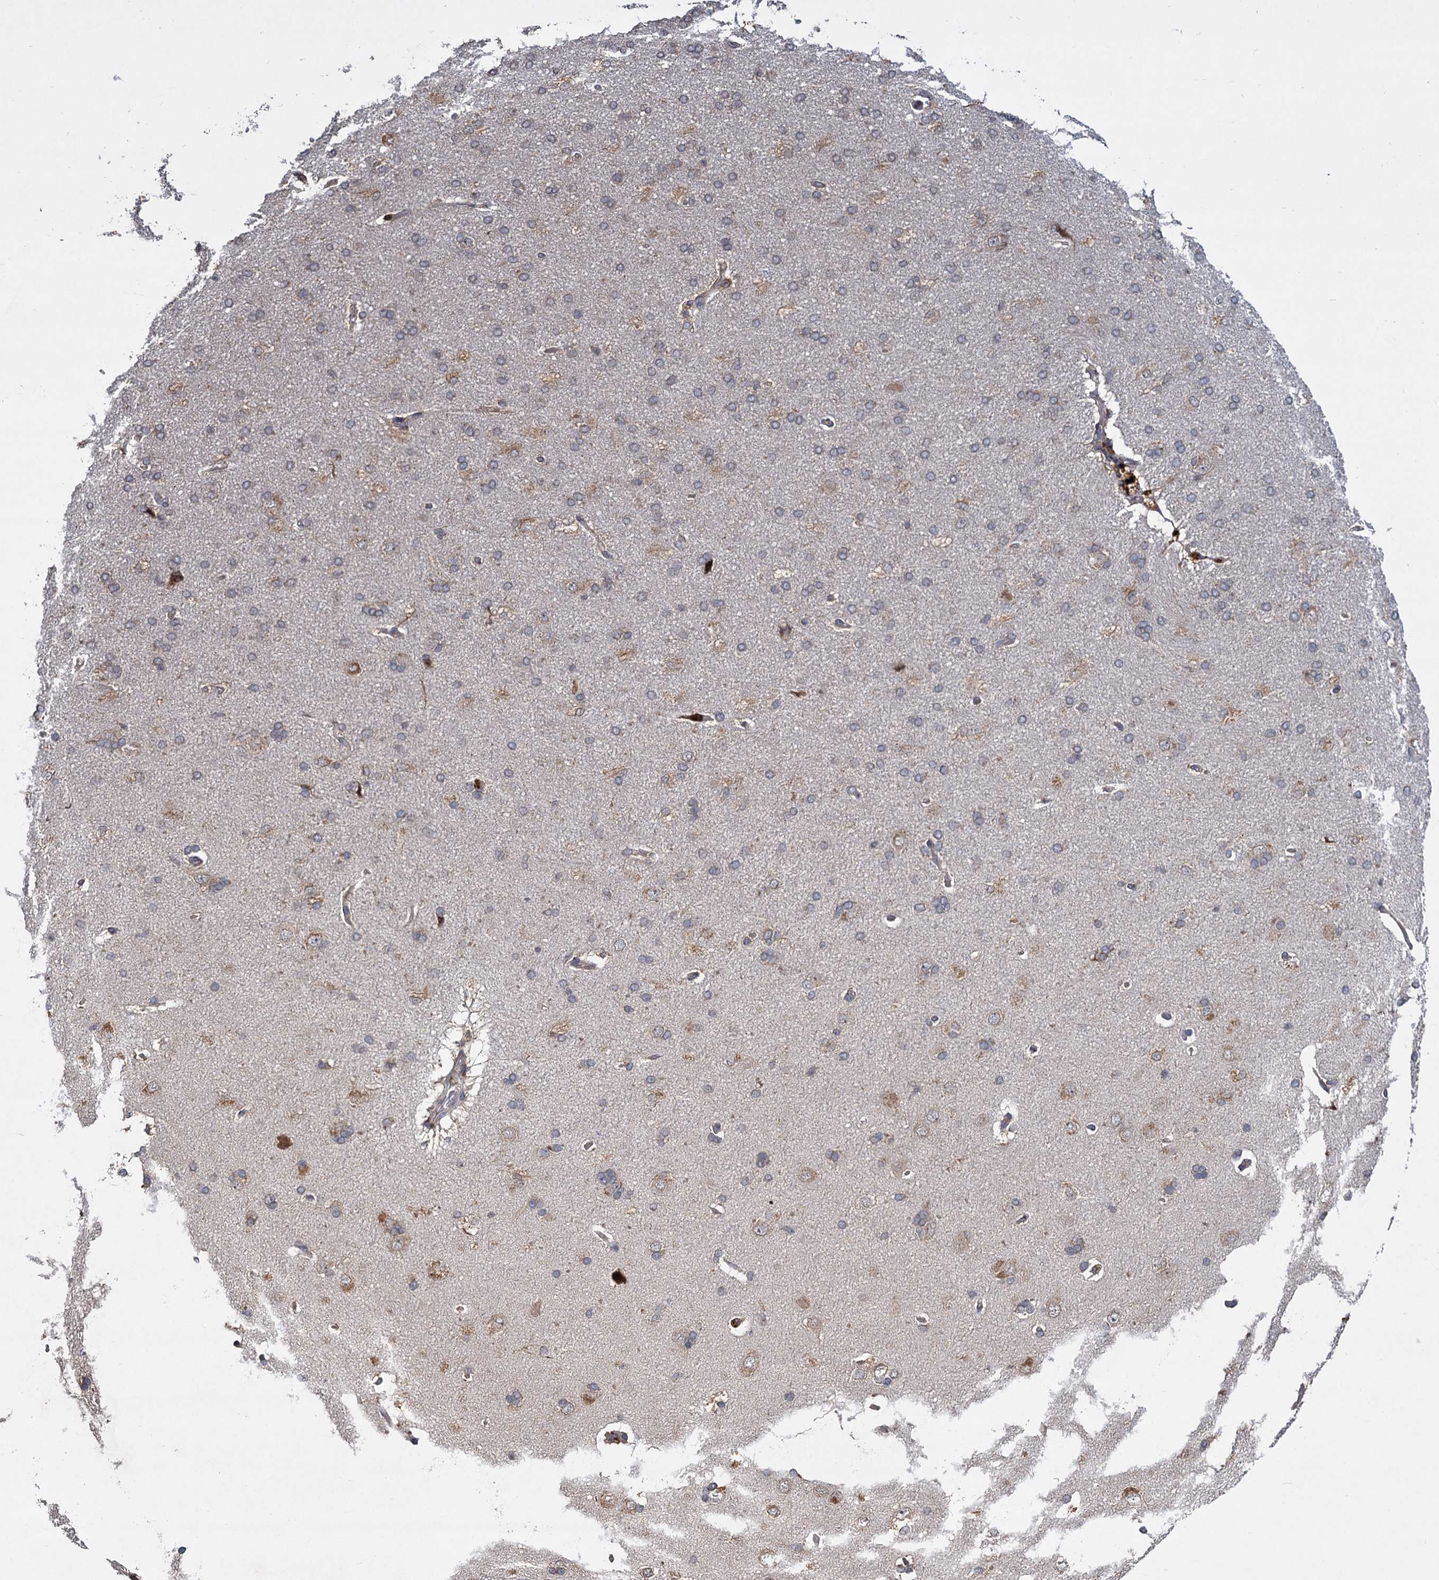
{"staining": {"intensity": "weak", "quantity": "25%-75%", "location": "cytoplasmic/membranous"}, "tissue": "cerebral cortex", "cell_type": "Endothelial cells", "image_type": "normal", "snomed": [{"axis": "morphology", "description": "Normal tissue, NOS"}, {"axis": "topography", "description": "Cerebral cortex"}], "caption": "Immunohistochemistry image of unremarkable cerebral cortex stained for a protein (brown), which displays low levels of weak cytoplasmic/membranous positivity in about 25%-75% of endothelial cells.", "gene": "INPPL1", "patient": {"sex": "male", "age": 62}}